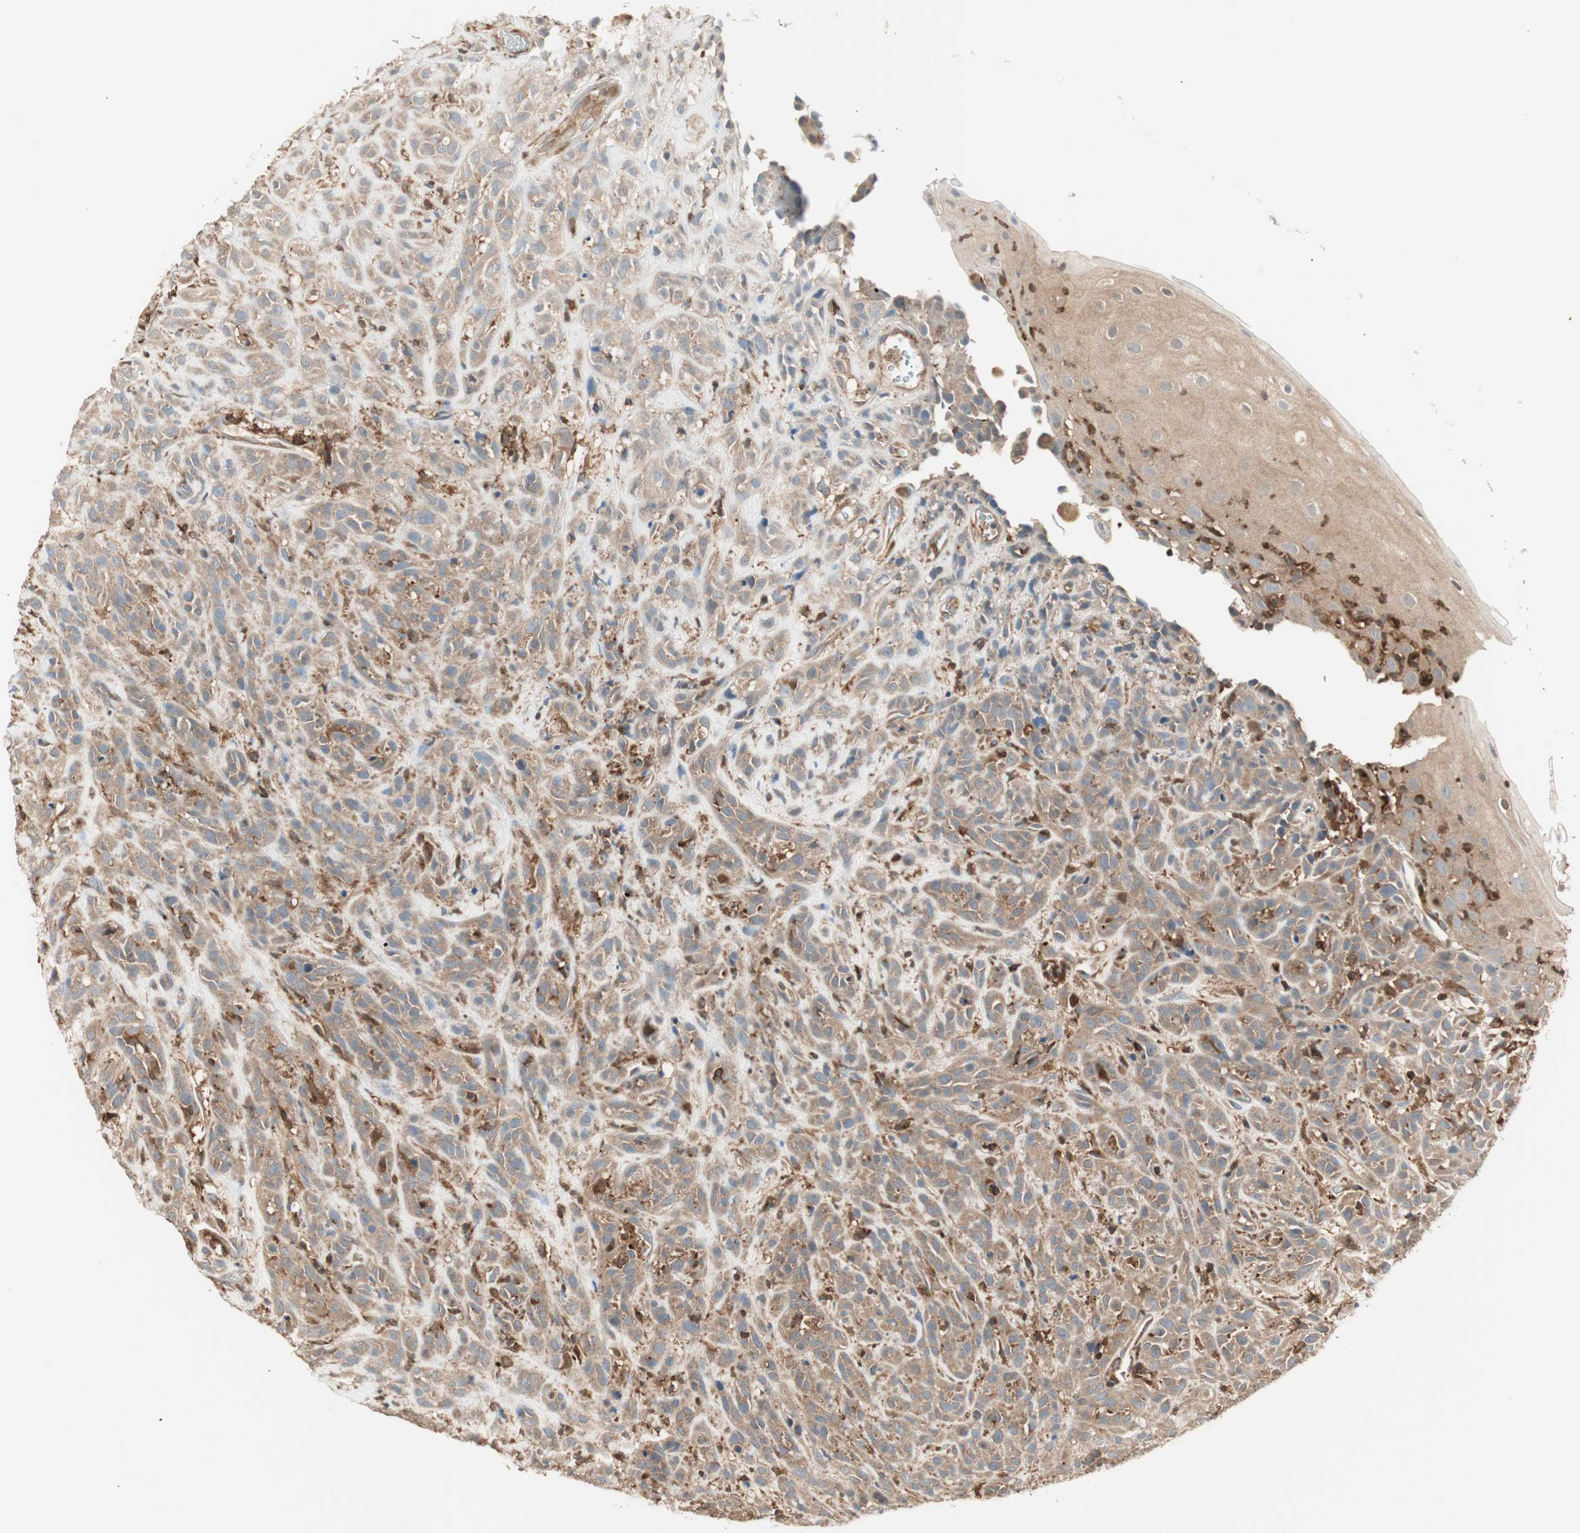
{"staining": {"intensity": "moderate", "quantity": ">75%", "location": "cytoplasmic/membranous"}, "tissue": "head and neck cancer", "cell_type": "Tumor cells", "image_type": "cancer", "snomed": [{"axis": "morphology", "description": "Normal tissue, NOS"}, {"axis": "morphology", "description": "Squamous cell carcinoma, NOS"}, {"axis": "topography", "description": "Cartilage tissue"}, {"axis": "topography", "description": "Head-Neck"}], "caption": "A high-resolution micrograph shows immunohistochemistry (IHC) staining of squamous cell carcinoma (head and neck), which displays moderate cytoplasmic/membranous staining in about >75% of tumor cells.", "gene": "CRLF3", "patient": {"sex": "male", "age": 62}}